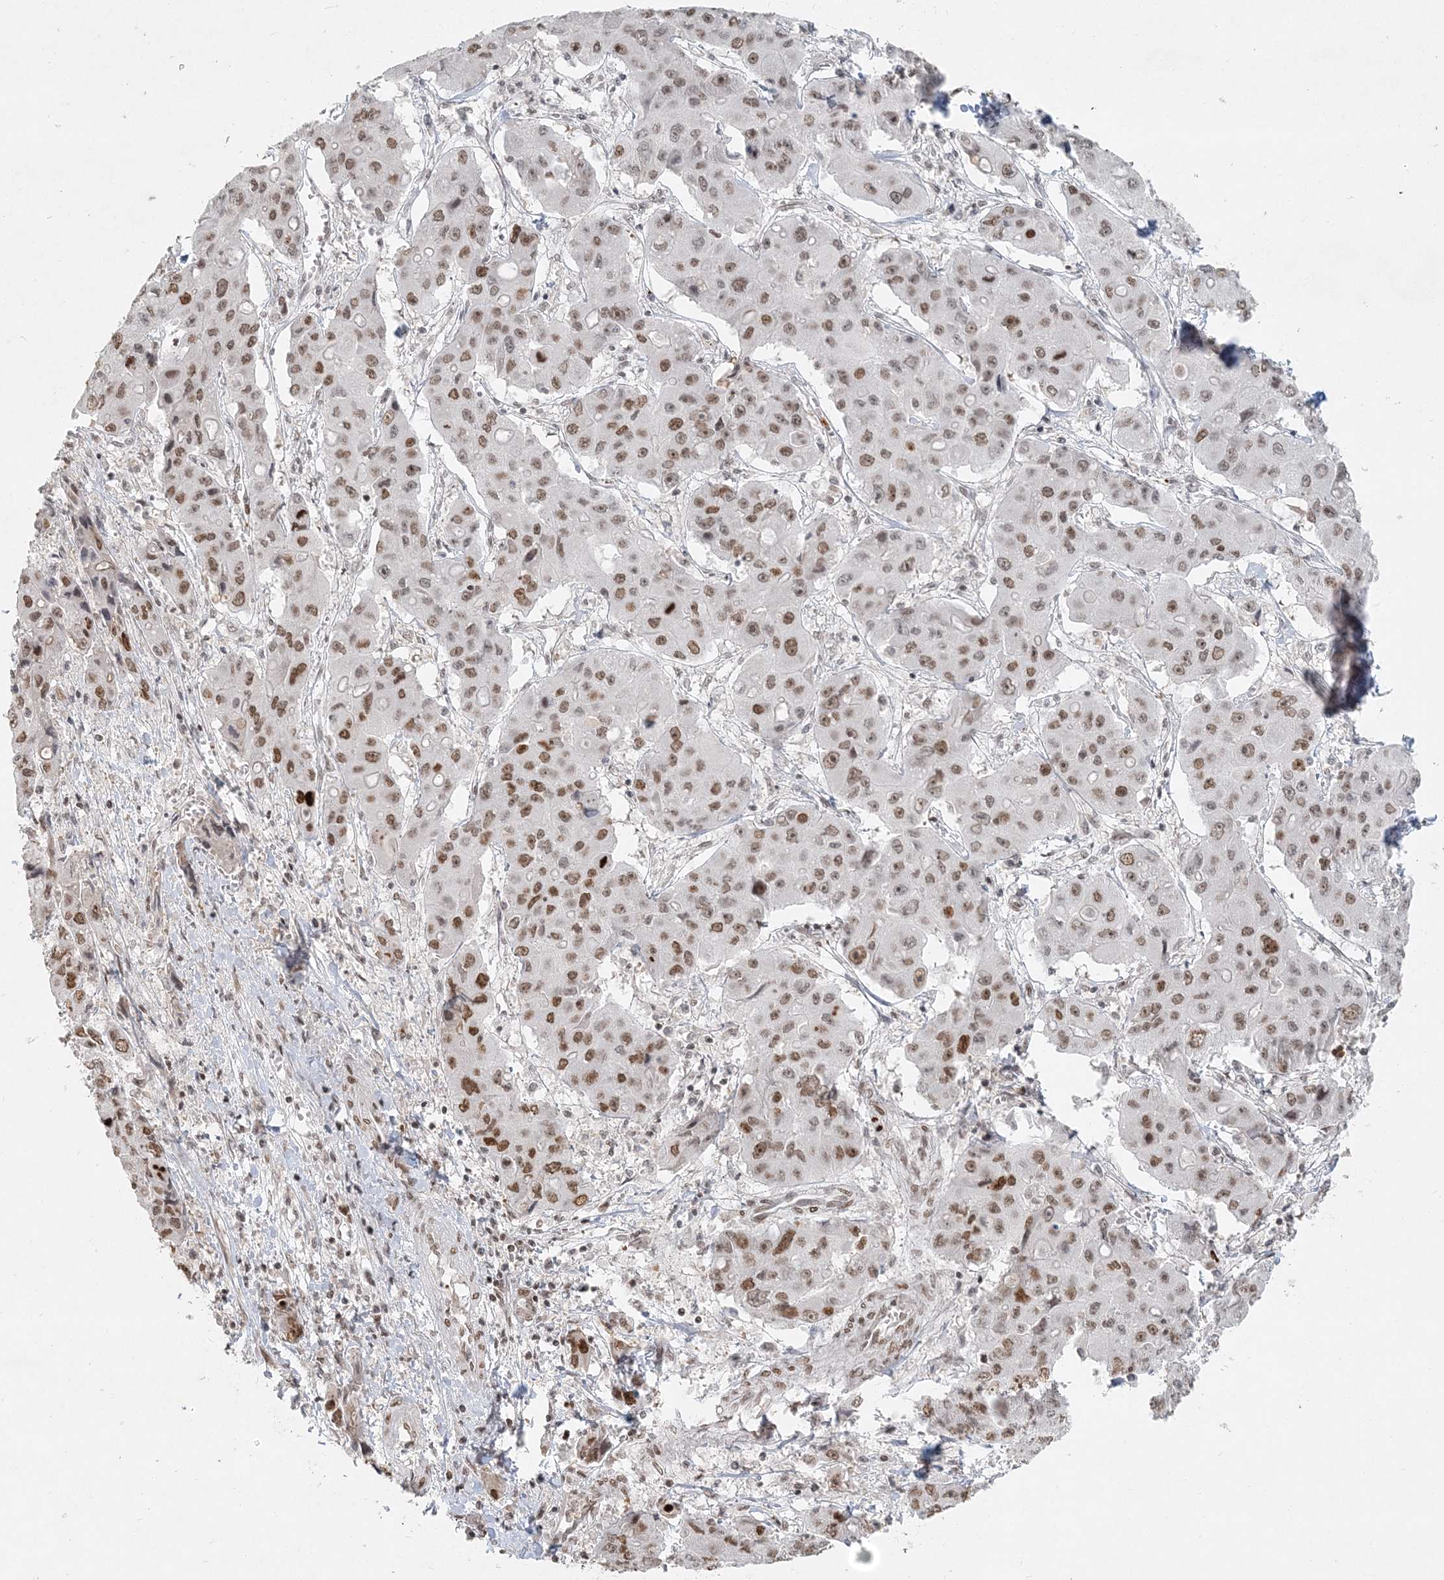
{"staining": {"intensity": "moderate", "quantity": "25%-75%", "location": "nuclear"}, "tissue": "liver cancer", "cell_type": "Tumor cells", "image_type": "cancer", "snomed": [{"axis": "morphology", "description": "Cholangiocarcinoma"}, {"axis": "topography", "description": "Liver"}], "caption": "Tumor cells exhibit moderate nuclear positivity in approximately 25%-75% of cells in liver cholangiocarcinoma. Ihc stains the protein of interest in brown and the nuclei are stained blue.", "gene": "BAZ1B", "patient": {"sex": "male", "age": 67}}